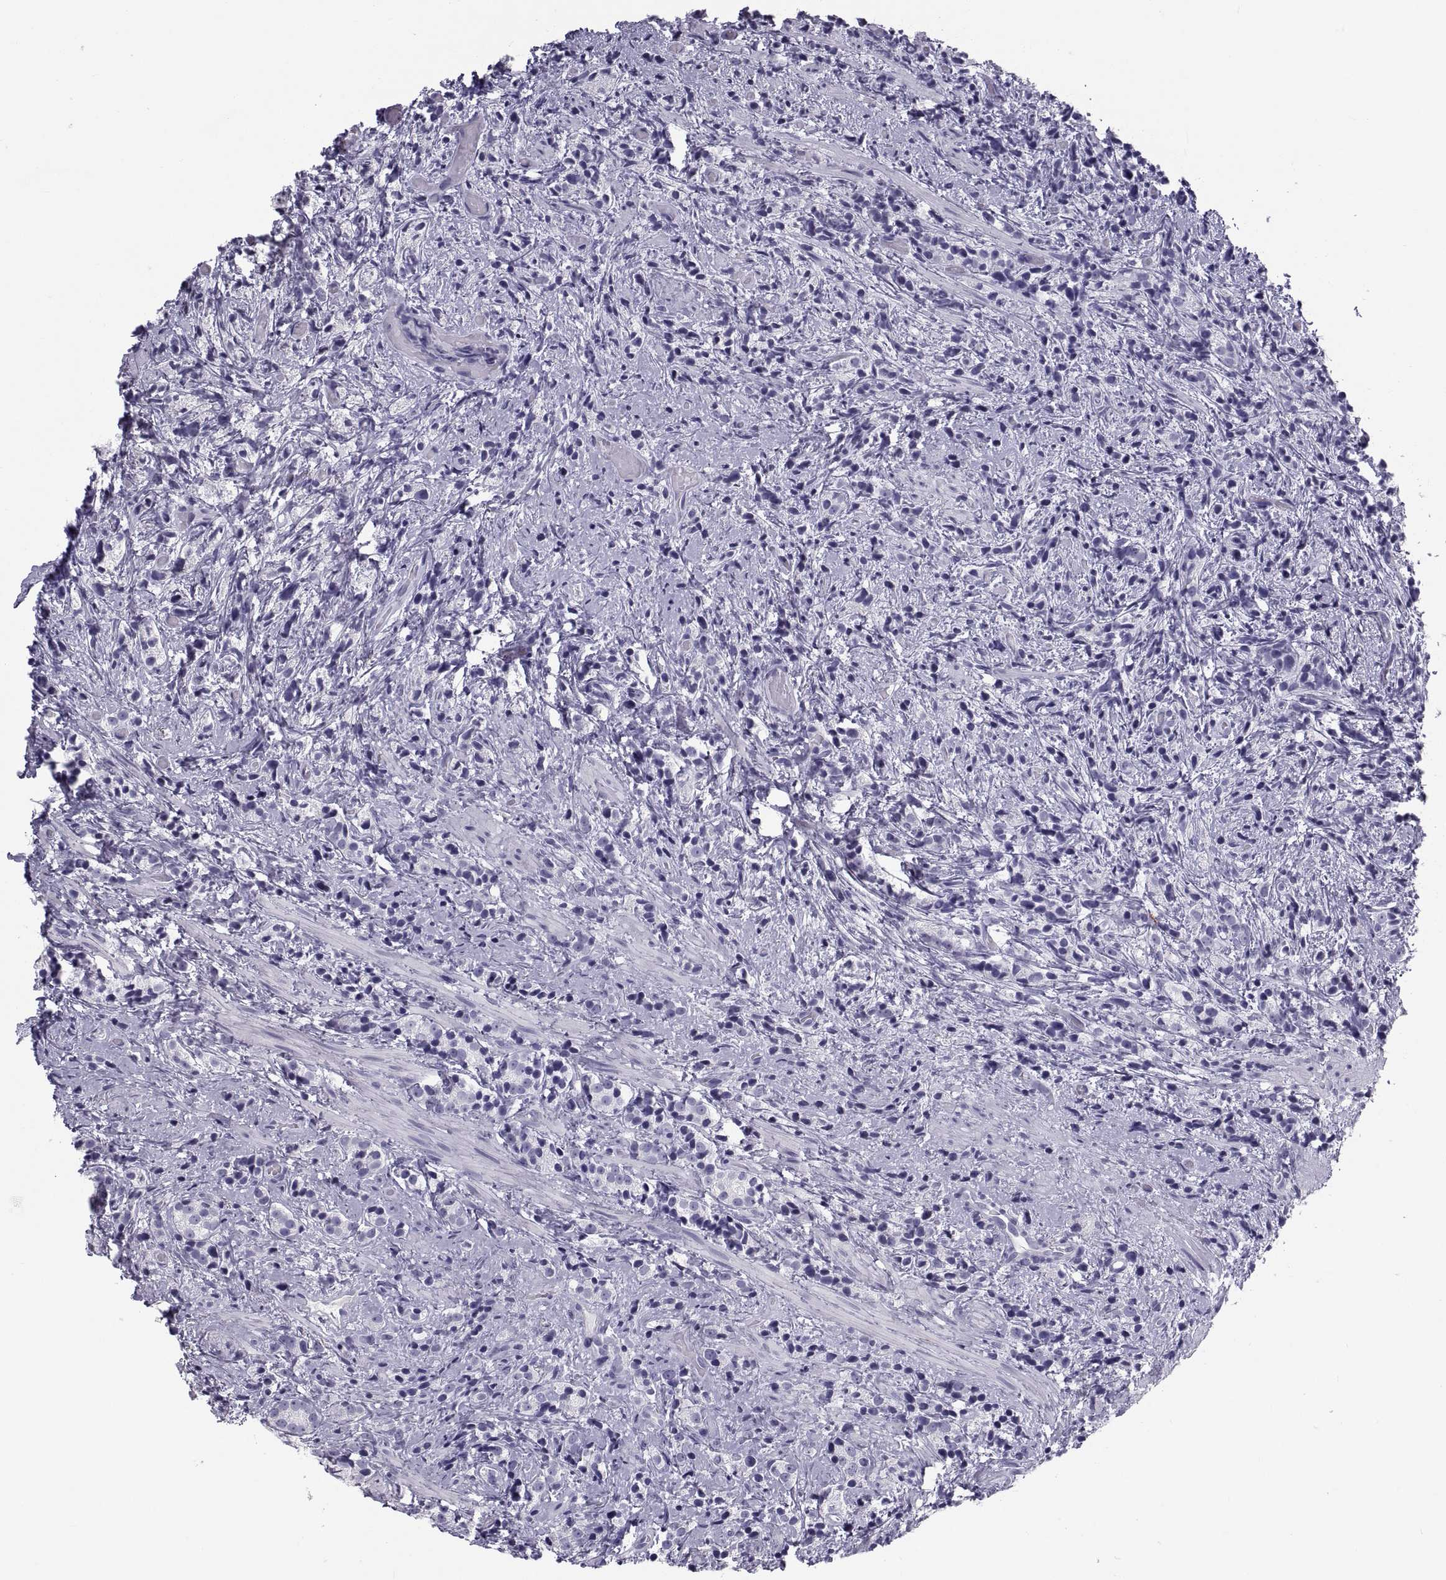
{"staining": {"intensity": "negative", "quantity": "none", "location": "none"}, "tissue": "prostate cancer", "cell_type": "Tumor cells", "image_type": "cancer", "snomed": [{"axis": "morphology", "description": "Adenocarcinoma, High grade"}, {"axis": "topography", "description": "Prostate"}], "caption": "This image is of prostate high-grade adenocarcinoma stained with IHC to label a protein in brown with the nuclei are counter-stained blue. There is no positivity in tumor cells.", "gene": "DEFB129", "patient": {"sex": "male", "age": 53}}